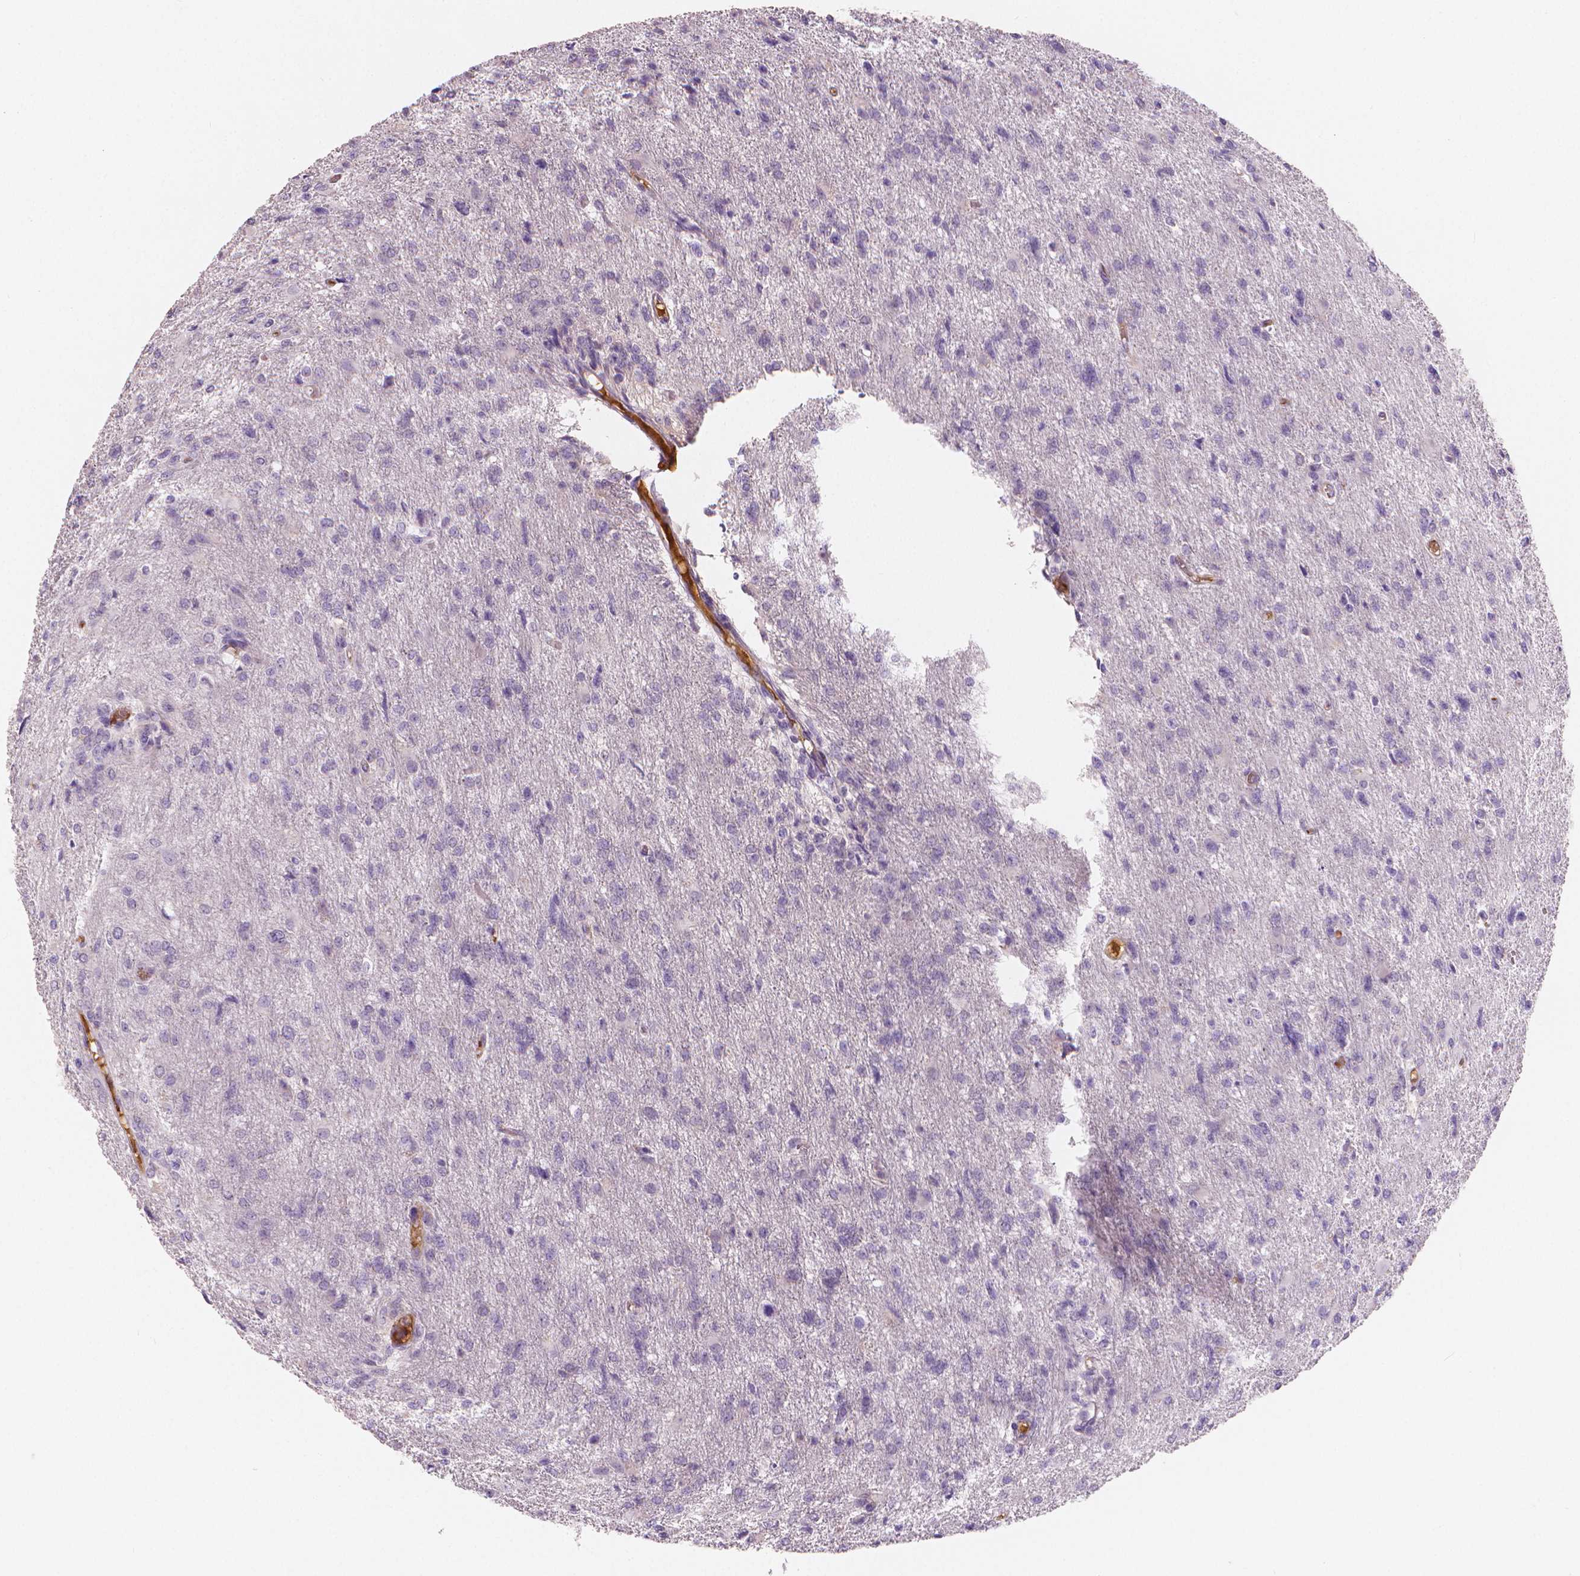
{"staining": {"intensity": "negative", "quantity": "none", "location": "none"}, "tissue": "glioma", "cell_type": "Tumor cells", "image_type": "cancer", "snomed": [{"axis": "morphology", "description": "Glioma, malignant, High grade"}, {"axis": "topography", "description": "Brain"}], "caption": "Tumor cells are negative for protein expression in human glioma.", "gene": "APOA4", "patient": {"sex": "male", "age": 68}}